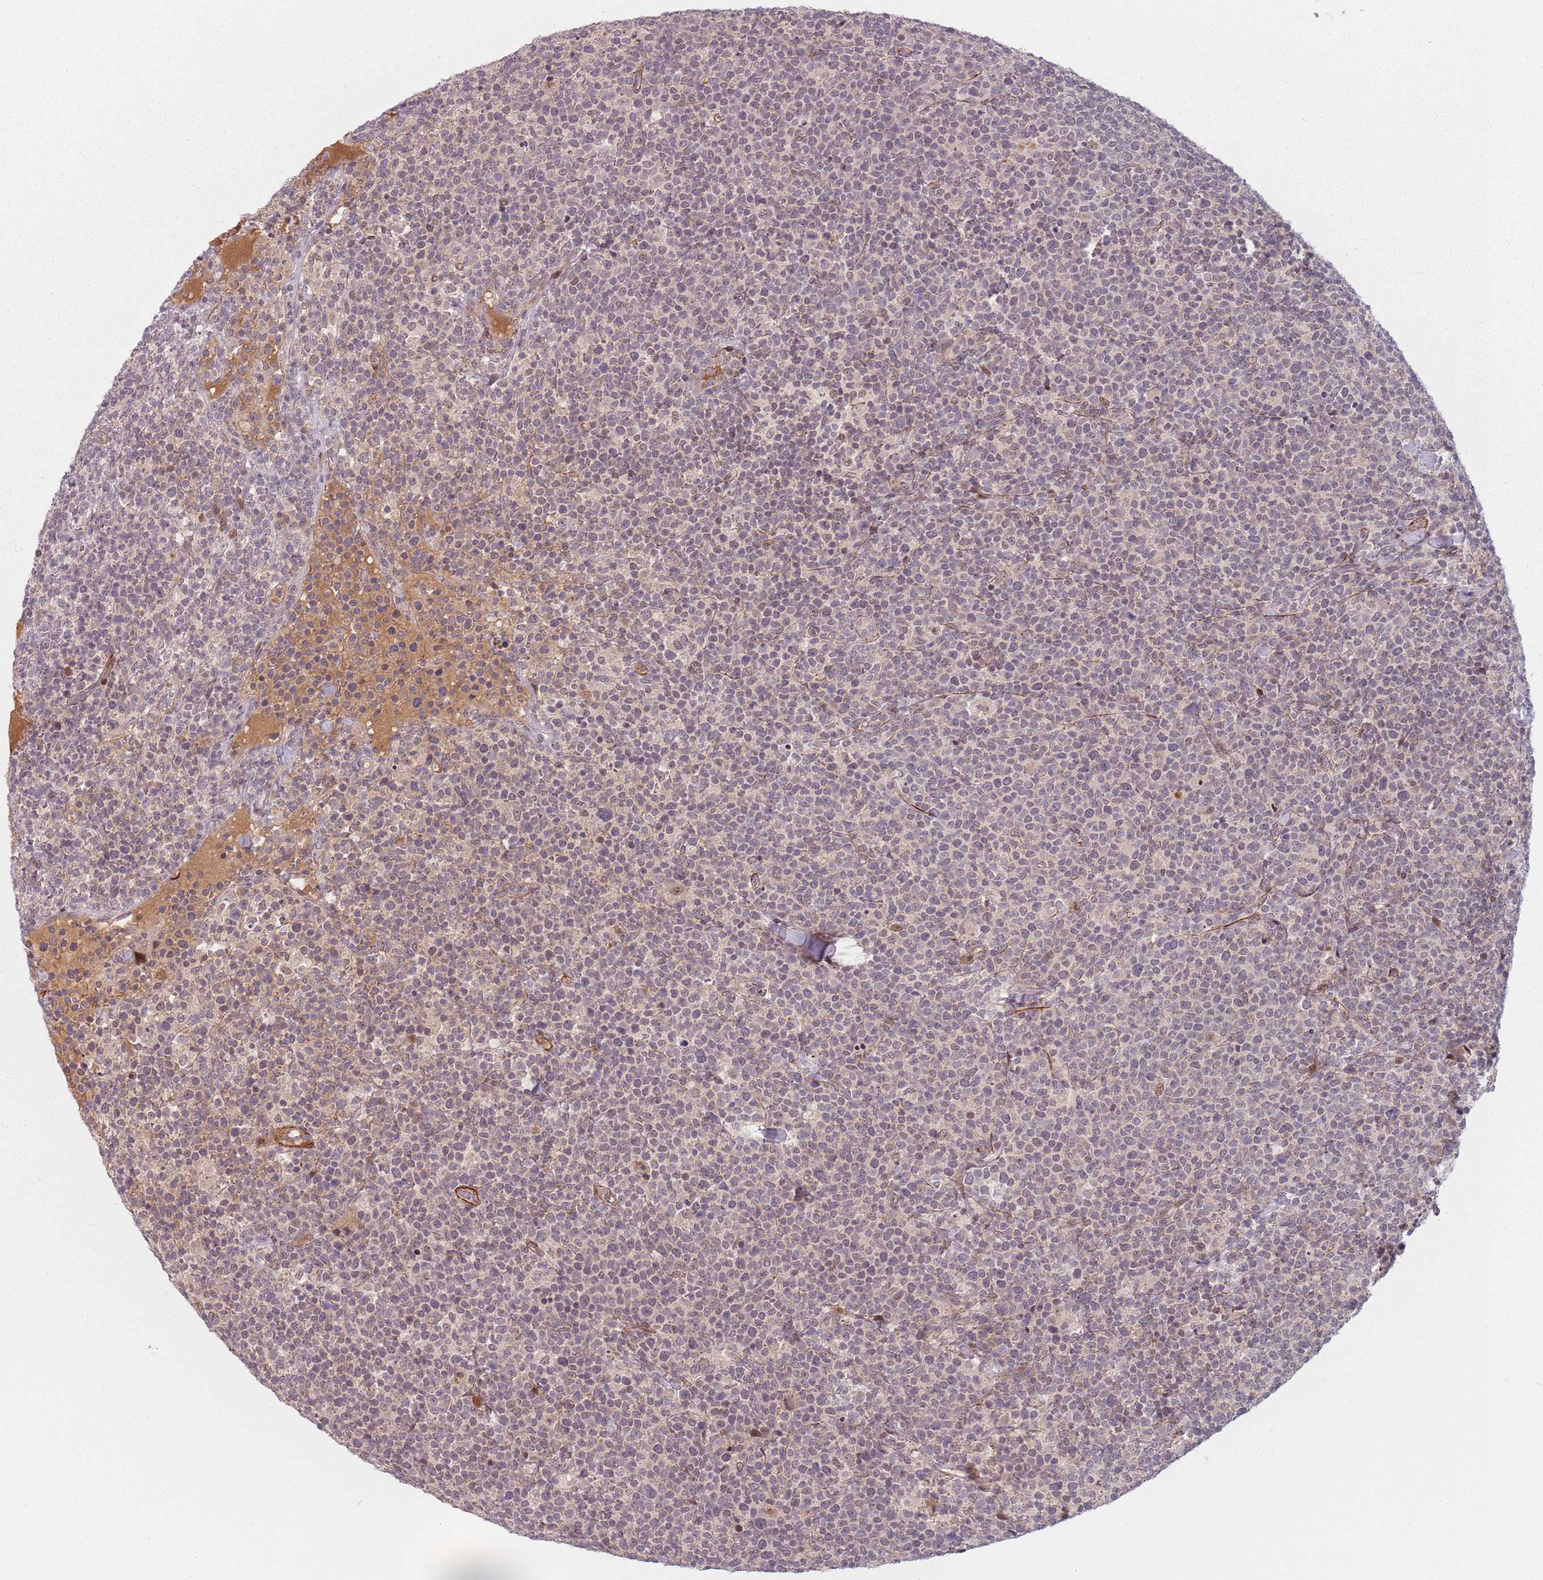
{"staining": {"intensity": "negative", "quantity": "none", "location": "none"}, "tissue": "lymphoma", "cell_type": "Tumor cells", "image_type": "cancer", "snomed": [{"axis": "morphology", "description": "Malignant lymphoma, non-Hodgkin's type, High grade"}, {"axis": "topography", "description": "Lymph node"}], "caption": "DAB (3,3'-diaminobenzidine) immunohistochemical staining of human high-grade malignant lymphoma, non-Hodgkin's type shows no significant positivity in tumor cells.", "gene": "RPS6KA2", "patient": {"sex": "male", "age": 61}}